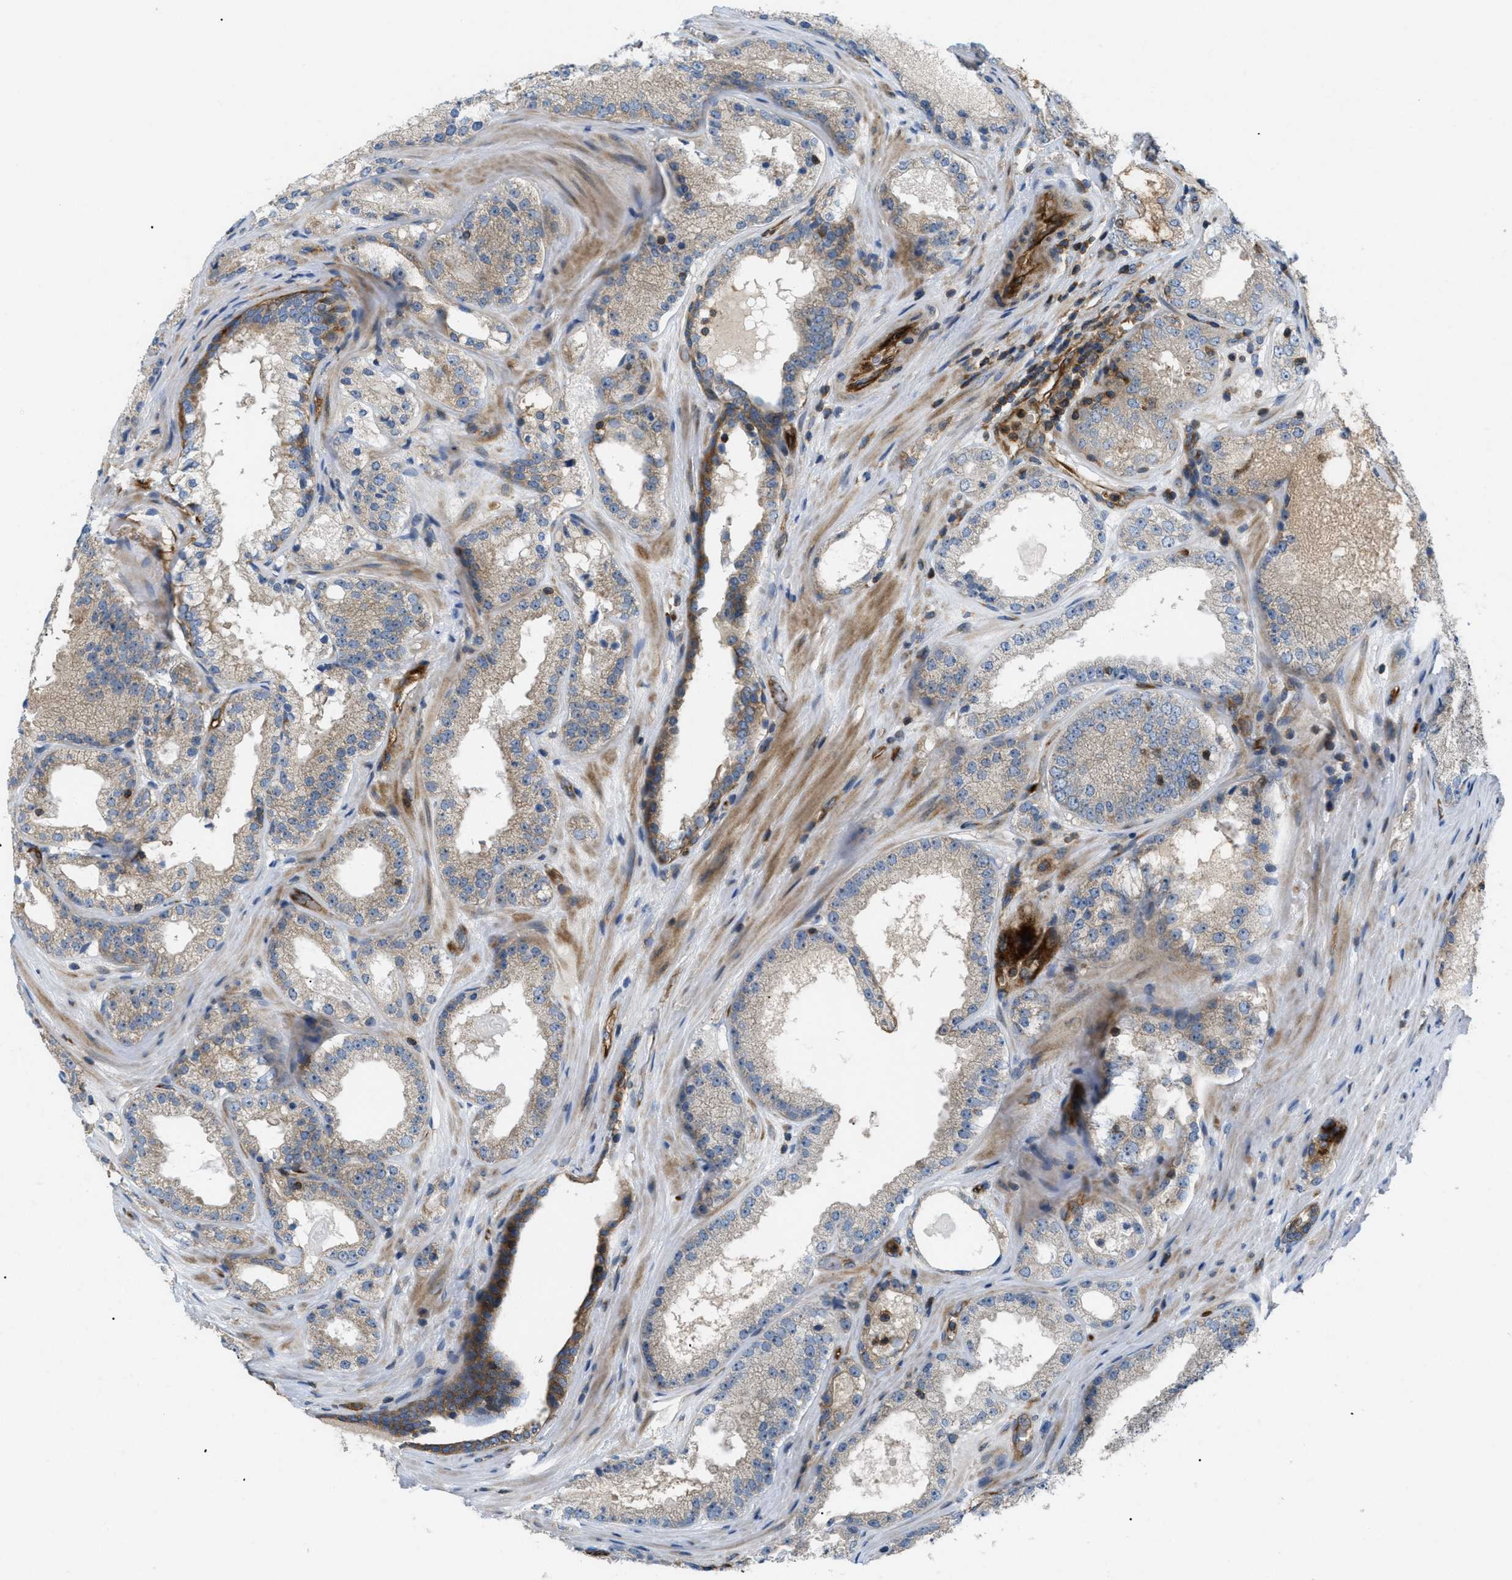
{"staining": {"intensity": "weak", "quantity": "25%-75%", "location": "cytoplasmic/membranous"}, "tissue": "prostate cancer", "cell_type": "Tumor cells", "image_type": "cancer", "snomed": [{"axis": "morphology", "description": "Adenocarcinoma, High grade"}, {"axis": "topography", "description": "Prostate"}], "caption": "Immunohistochemistry (IHC) histopathology image of human high-grade adenocarcinoma (prostate) stained for a protein (brown), which reveals low levels of weak cytoplasmic/membranous positivity in approximately 25%-75% of tumor cells.", "gene": "ATP2A3", "patient": {"sex": "male", "age": 65}}